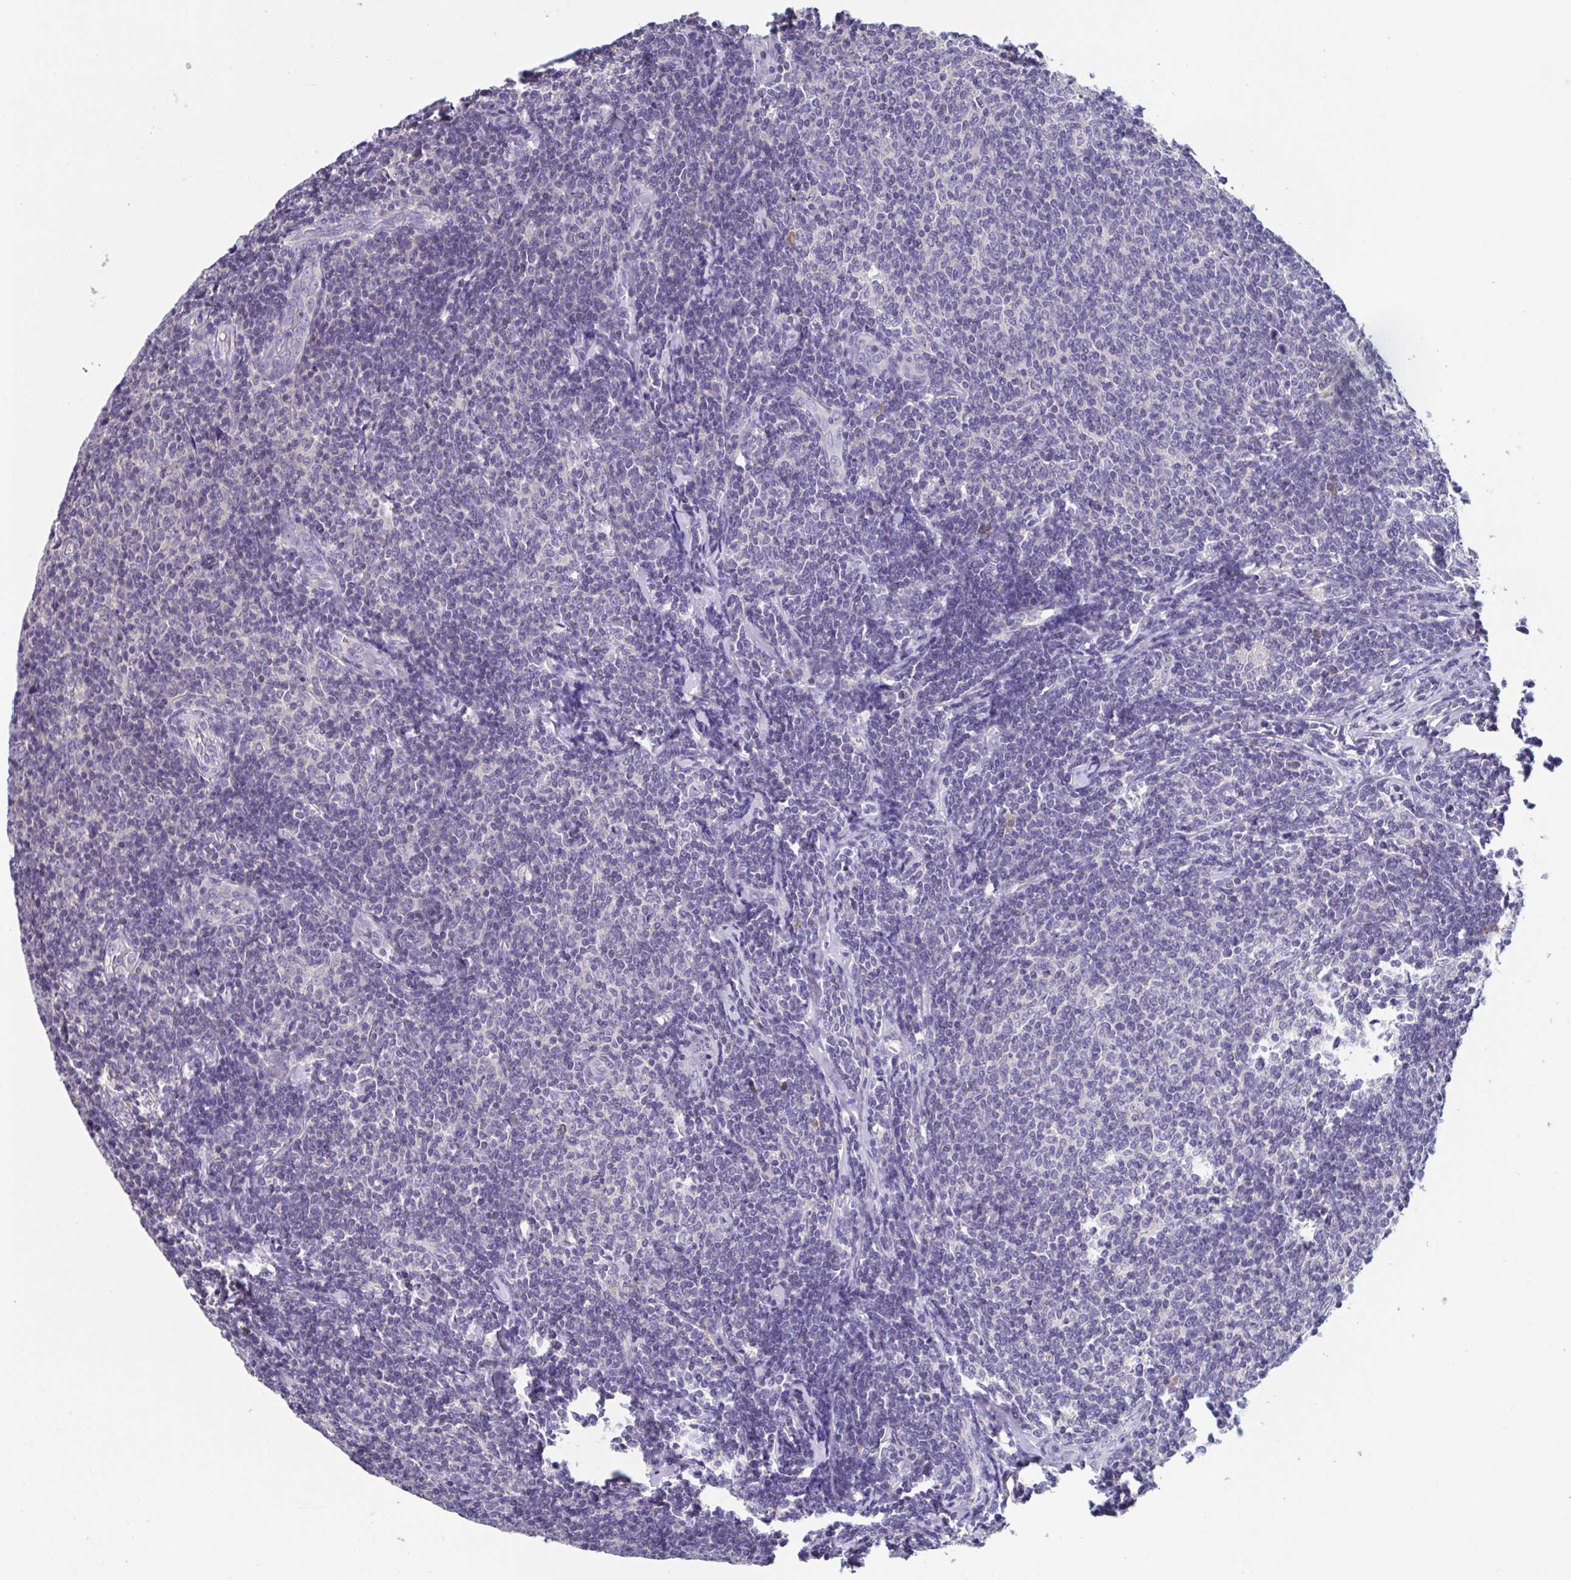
{"staining": {"intensity": "negative", "quantity": "none", "location": "none"}, "tissue": "lymphoma", "cell_type": "Tumor cells", "image_type": "cancer", "snomed": [{"axis": "morphology", "description": "Malignant lymphoma, non-Hodgkin's type, Low grade"}, {"axis": "topography", "description": "Lymph node"}], "caption": "Immunohistochemistry photomicrograph of lymphoma stained for a protein (brown), which shows no expression in tumor cells.", "gene": "LRRC58", "patient": {"sex": "male", "age": 52}}